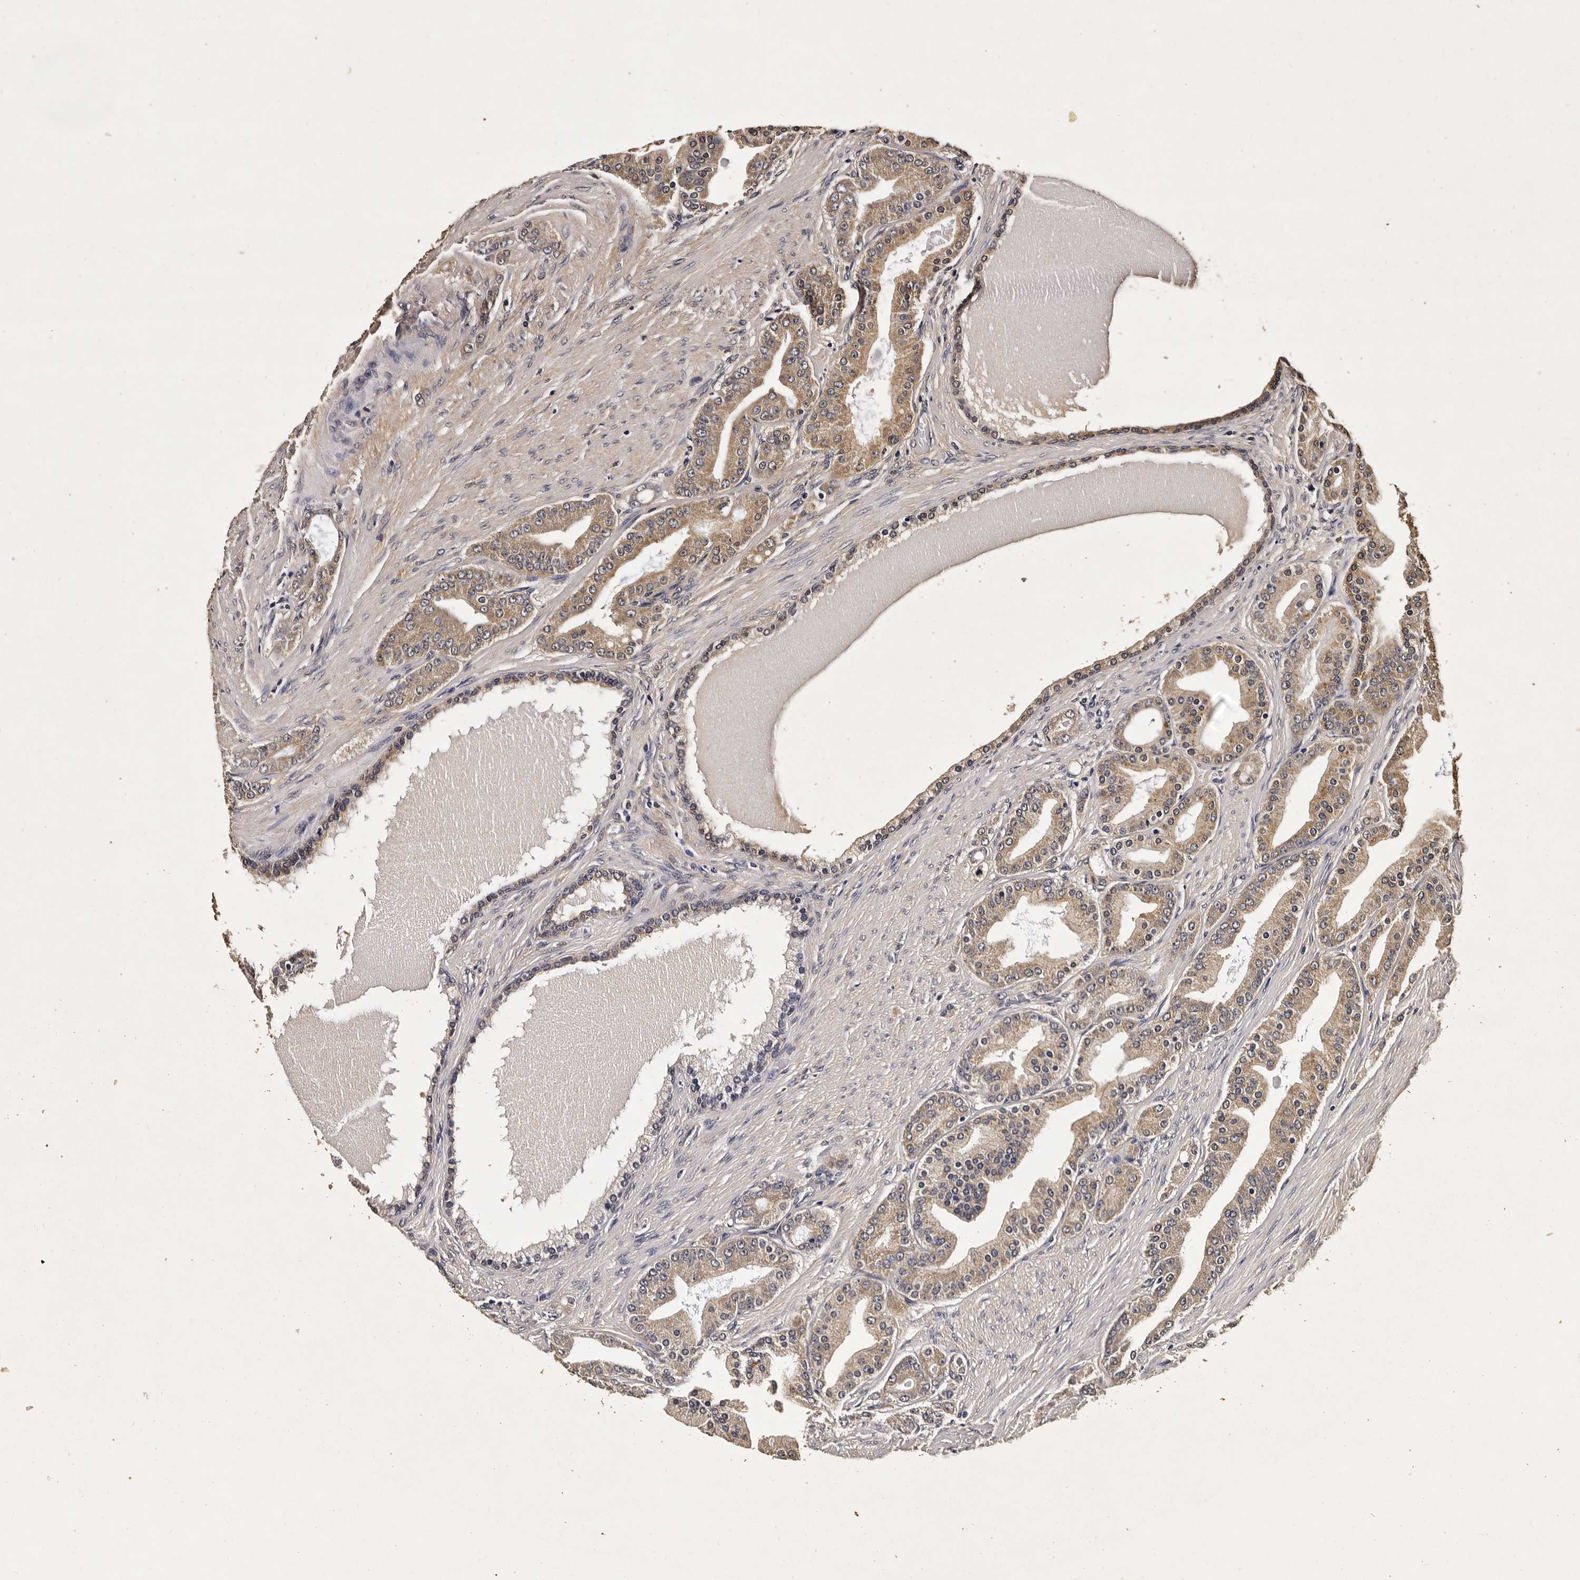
{"staining": {"intensity": "moderate", "quantity": ">75%", "location": "cytoplasmic/membranous"}, "tissue": "prostate cancer", "cell_type": "Tumor cells", "image_type": "cancer", "snomed": [{"axis": "morphology", "description": "Adenocarcinoma, High grade"}, {"axis": "topography", "description": "Prostate"}], "caption": "Immunohistochemistry (DAB (3,3'-diaminobenzidine)) staining of prostate cancer displays moderate cytoplasmic/membranous protein expression in approximately >75% of tumor cells.", "gene": "PARS2", "patient": {"sex": "male", "age": 60}}